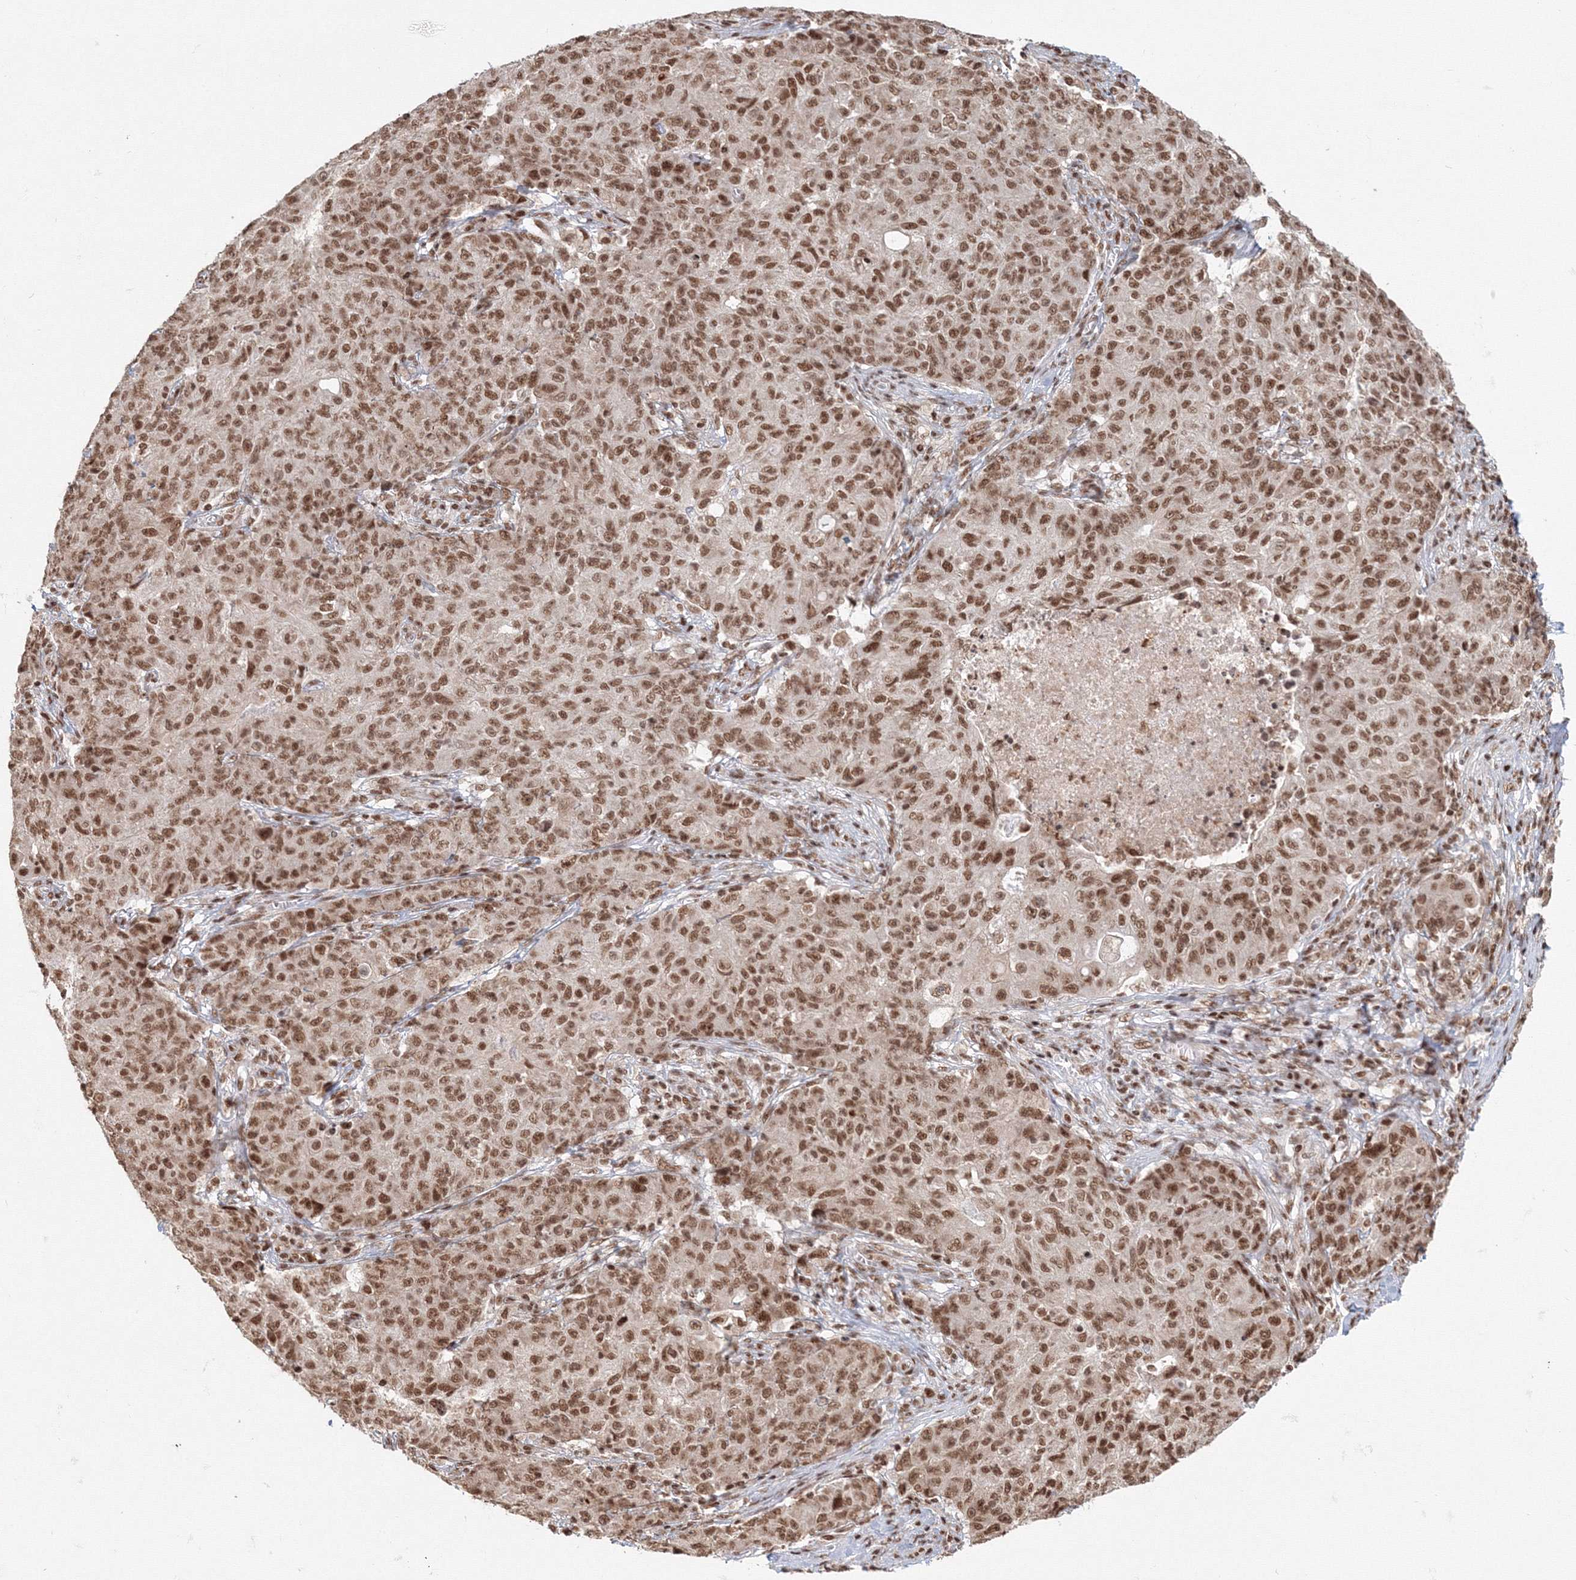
{"staining": {"intensity": "moderate", "quantity": ">75%", "location": "nuclear"}, "tissue": "ovarian cancer", "cell_type": "Tumor cells", "image_type": "cancer", "snomed": [{"axis": "morphology", "description": "Carcinoma, endometroid"}, {"axis": "topography", "description": "Ovary"}], "caption": "Protein analysis of endometroid carcinoma (ovarian) tissue exhibits moderate nuclear staining in about >75% of tumor cells.", "gene": "KIF20A", "patient": {"sex": "female", "age": 42}}